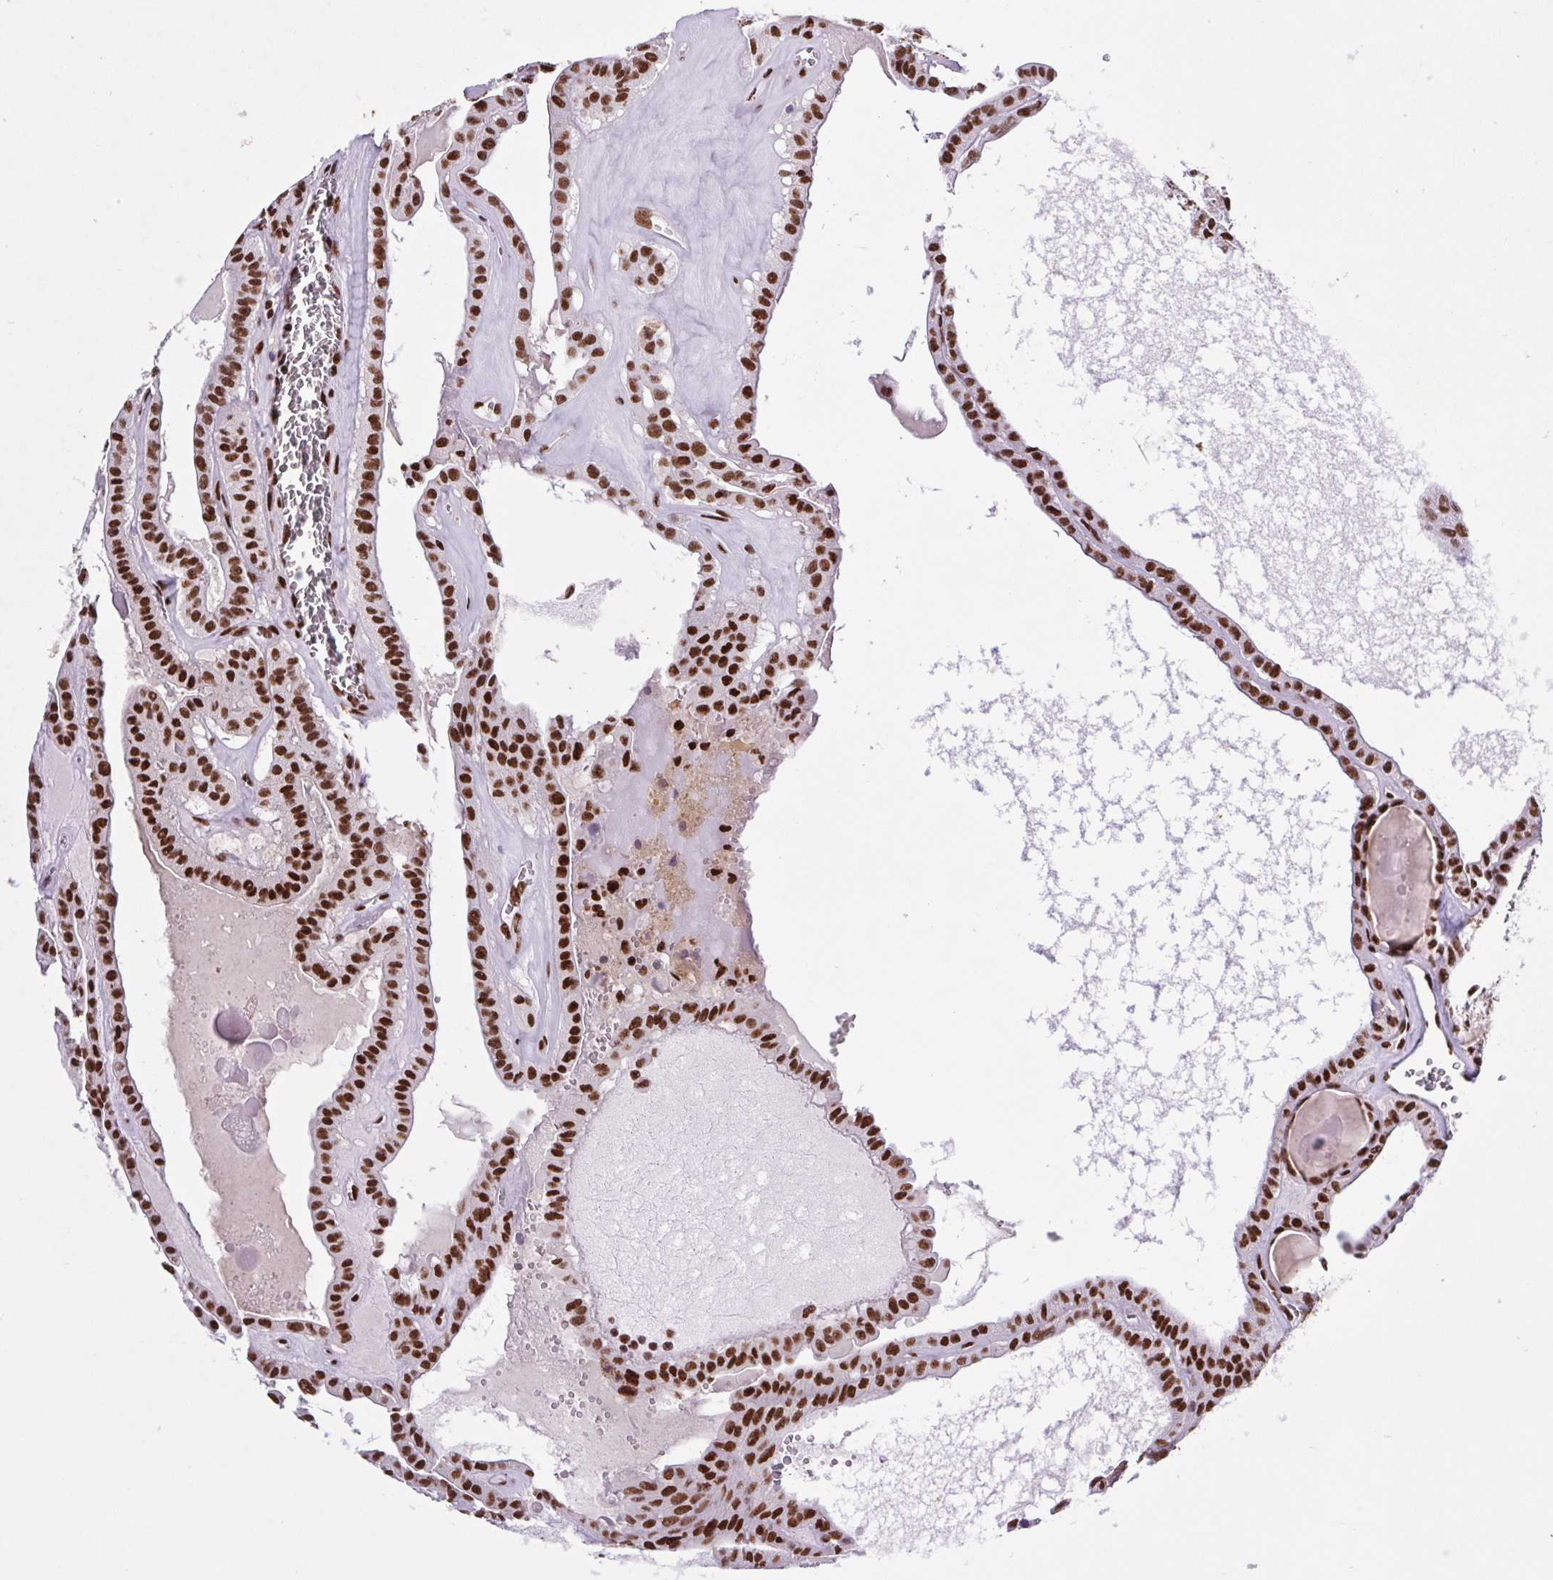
{"staining": {"intensity": "strong", "quantity": ">75%", "location": "nuclear"}, "tissue": "thyroid cancer", "cell_type": "Tumor cells", "image_type": "cancer", "snomed": [{"axis": "morphology", "description": "Papillary adenocarcinoma, NOS"}, {"axis": "topography", "description": "Thyroid gland"}], "caption": "Tumor cells demonstrate high levels of strong nuclear staining in about >75% of cells in human thyroid papillary adenocarcinoma.", "gene": "LDLRAD4", "patient": {"sex": "male", "age": 52}}